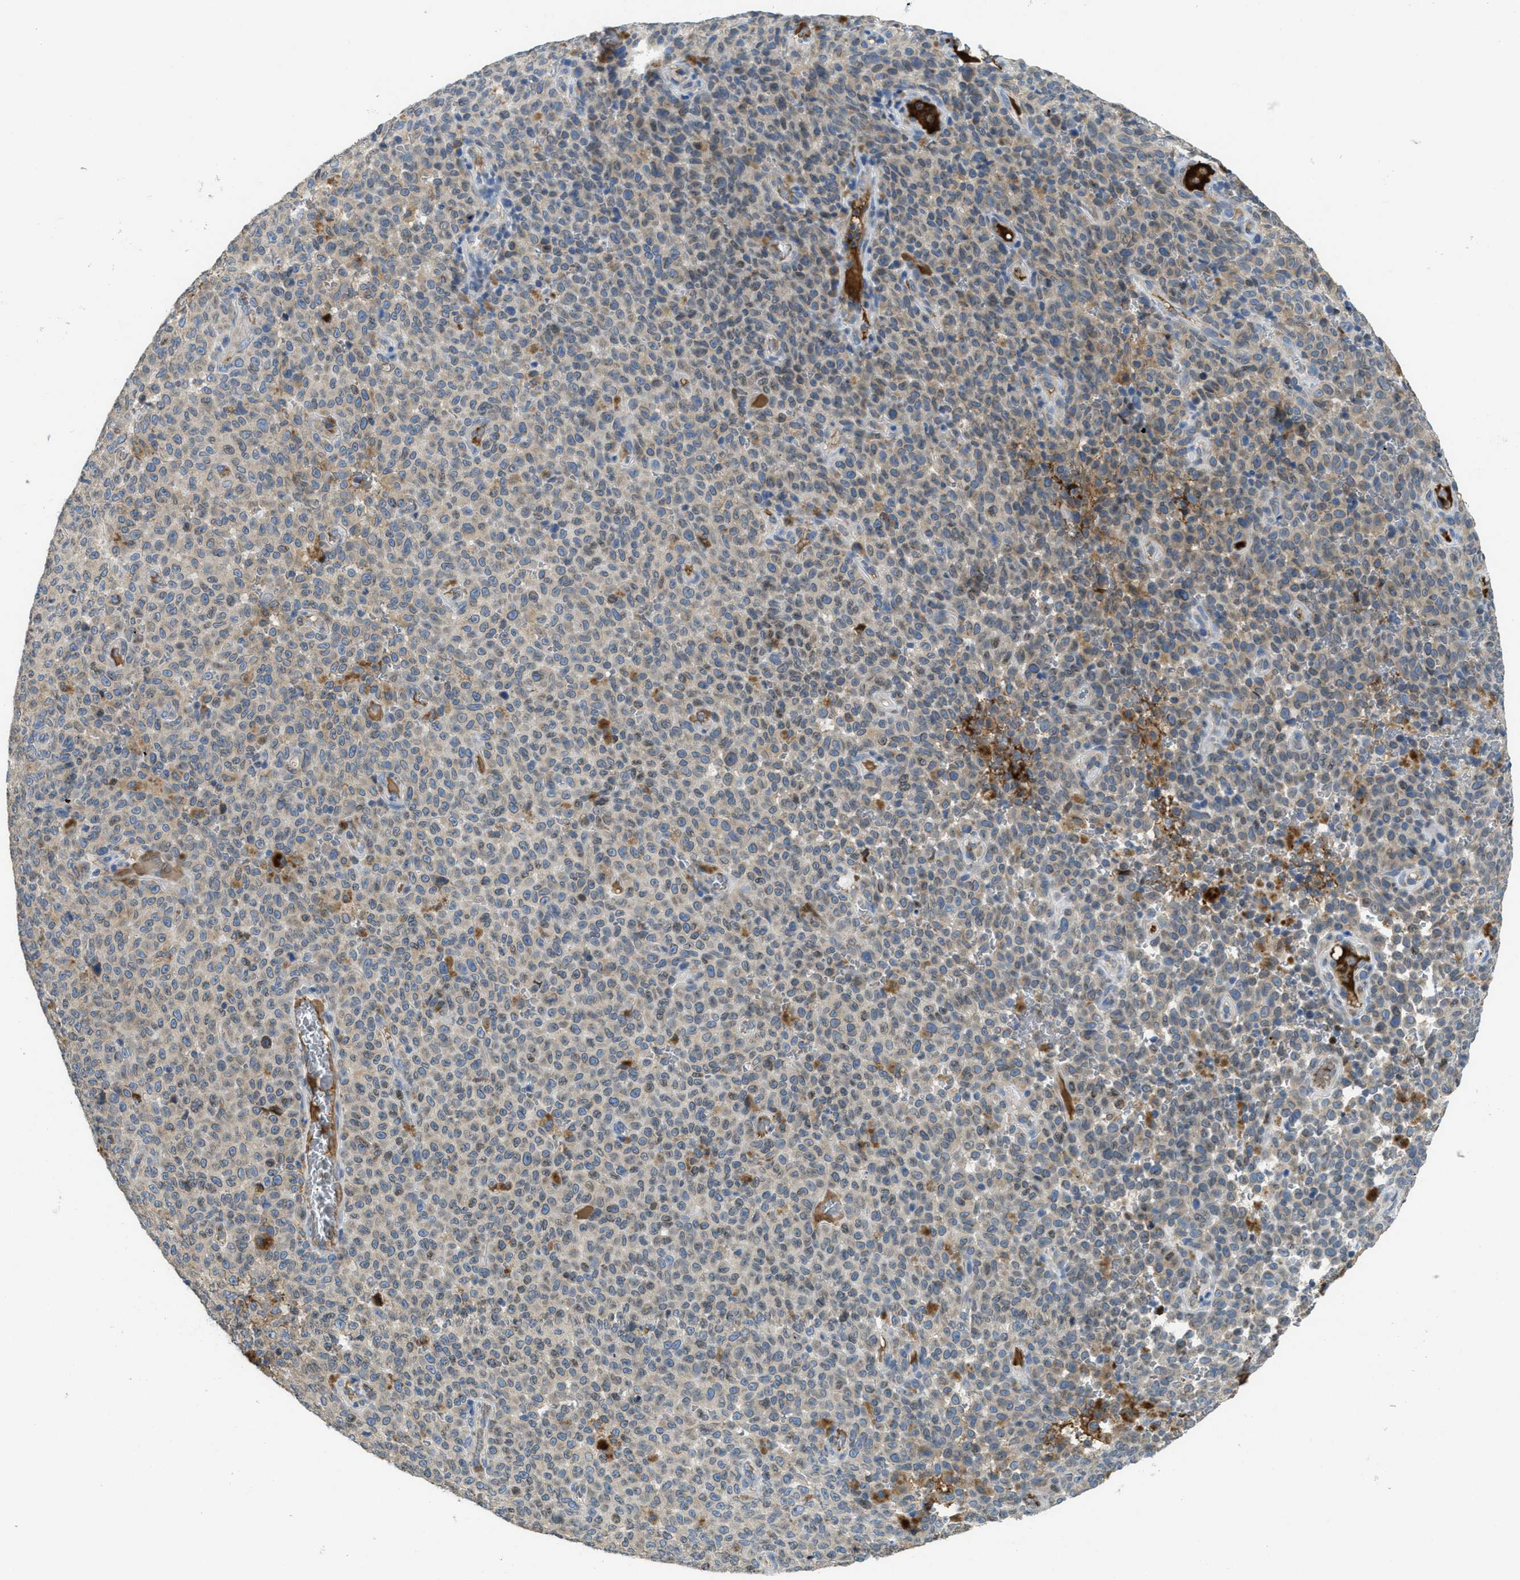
{"staining": {"intensity": "weak", "quantity": "25%-75%", "location": "cytoplasmic/membranous"}, "tissue": "melanoma", "cell_type": "Tumor cells", "image_type": "cancer", "snomed": [{"axis": "morphology", "description": "Malignant melanoma, NOS"}, {"axis": "topography", "description": "Skin"}], "caption": "Weak cytoplasmic/membranous protein positivity is appreciated in approximately 25%-75% of tumor cells in melanoma.", "gene": "MPDU1", "patient": {"sex": "female", "age": 82}}